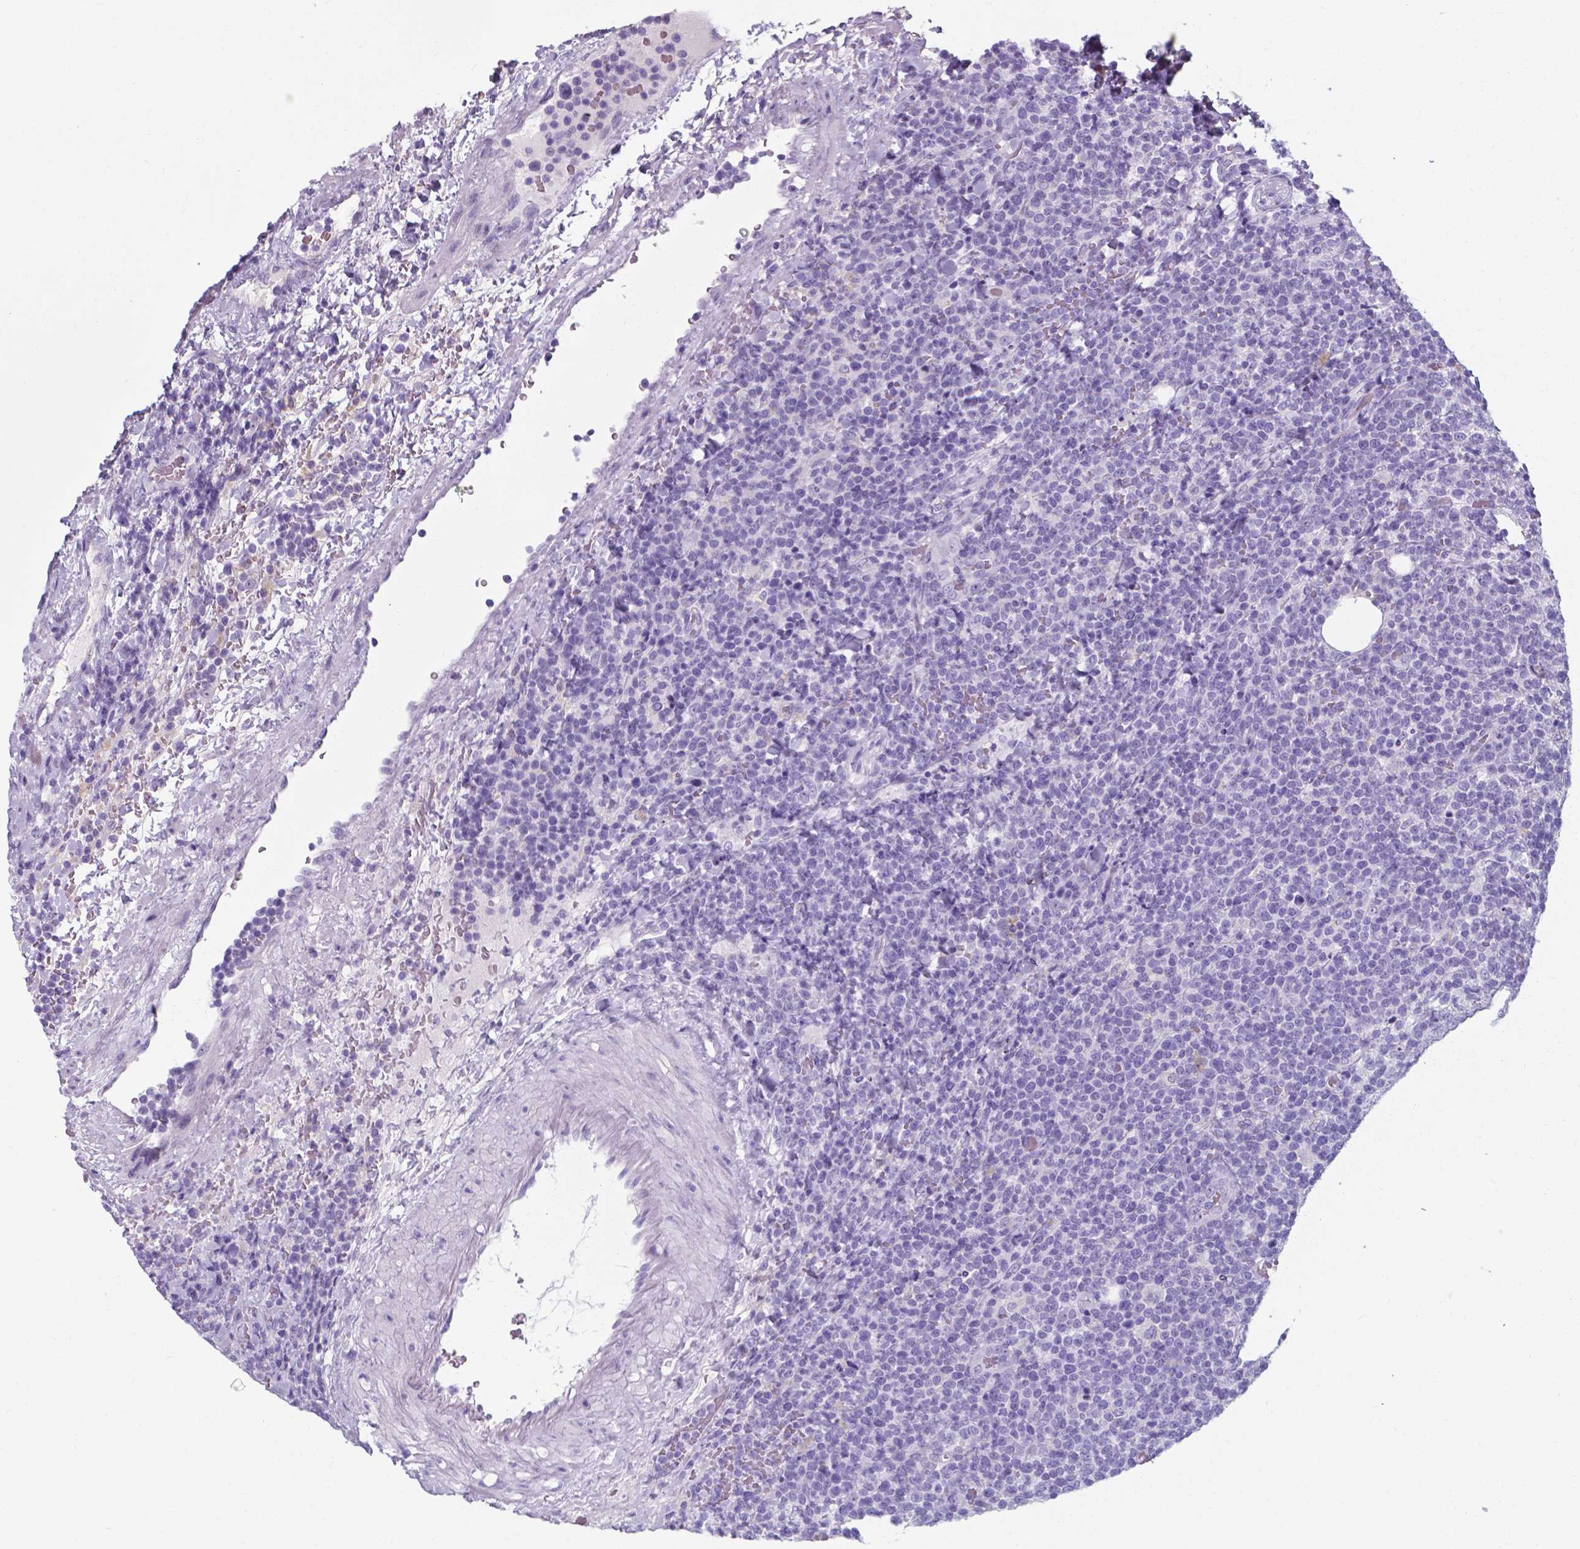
{"staining": {"intensity": "negative", "quantity": "none", "location": "none"}, "tissue": "lymphoma", "cell_type": "Tumor cells", "image_type": "cancer", "snomed": [{"axis": "morphology", "description": "Malignant lymphoma, non-Hodgkin's type, High grade"}, {"axis": "topography", "description": "Lymph node"}], "caption": "High-grade malignant lymphoma, non-Hodgkin's type stained for a protein using IHC demonstrates no expression tumor cells.", "gene": "AP5B1", "patient": {"sex": "male", "age": 61}}